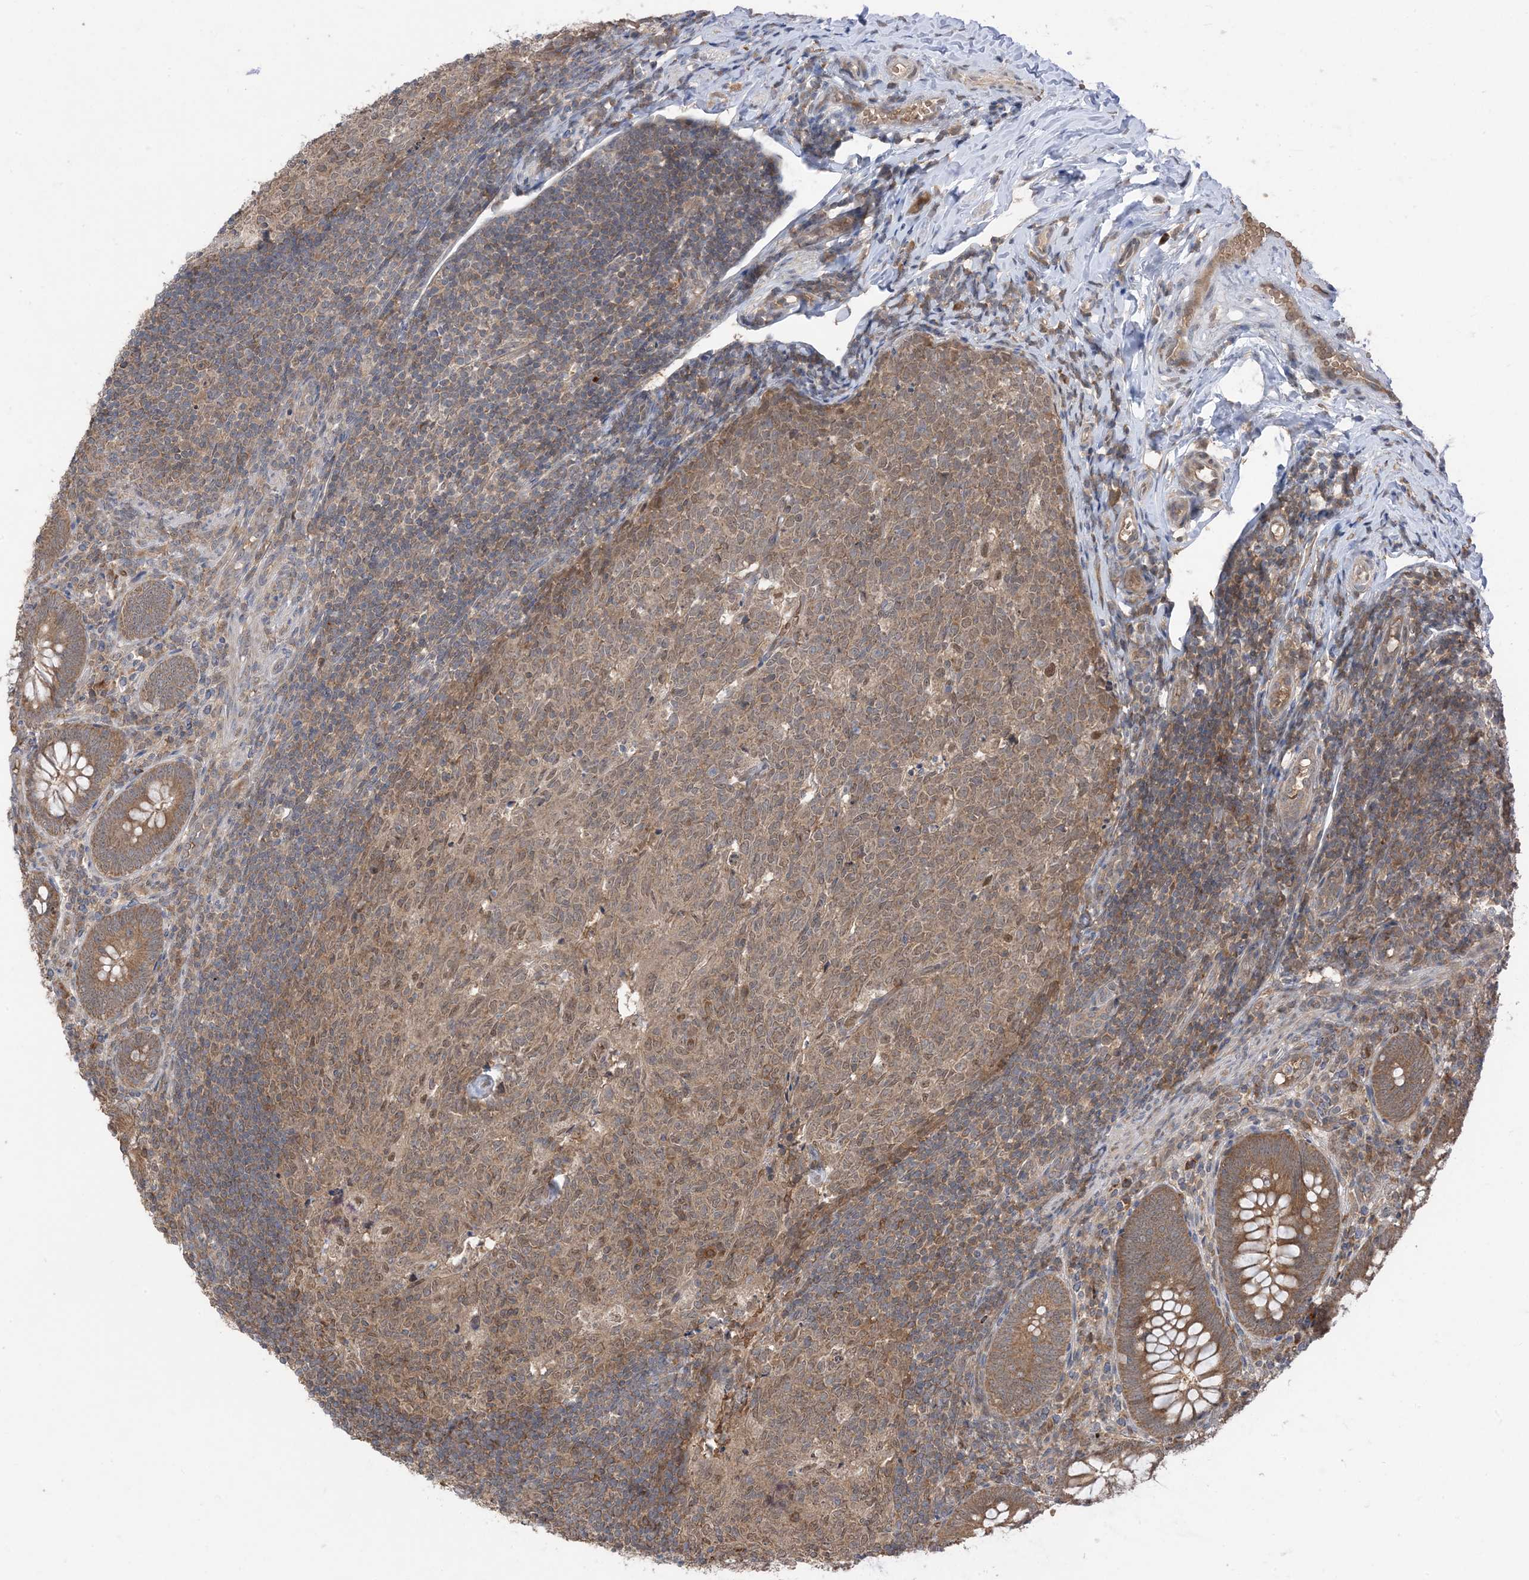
{"staining": {"intensity": "moderate", "quantity": ">75%", "location": "cytoplasmic/membranous"}, "tissue": "appendix", "cell_type": "Glandular cells", "image_type": "normal", "snomed": [{"axis": "morphology", "description": "Normal tissue, NOS"}, {"axis": "topography", "description": "Appendix"}], "caption": "Appendix stained for a protein demonstrates moderate cytoplasmic/membranous positivity in glandular cells. (DAB IHC with brightfield microscopy, high magnification).", "gene": "PUSL1", "patient": {"sex": "male", "age": 14}}